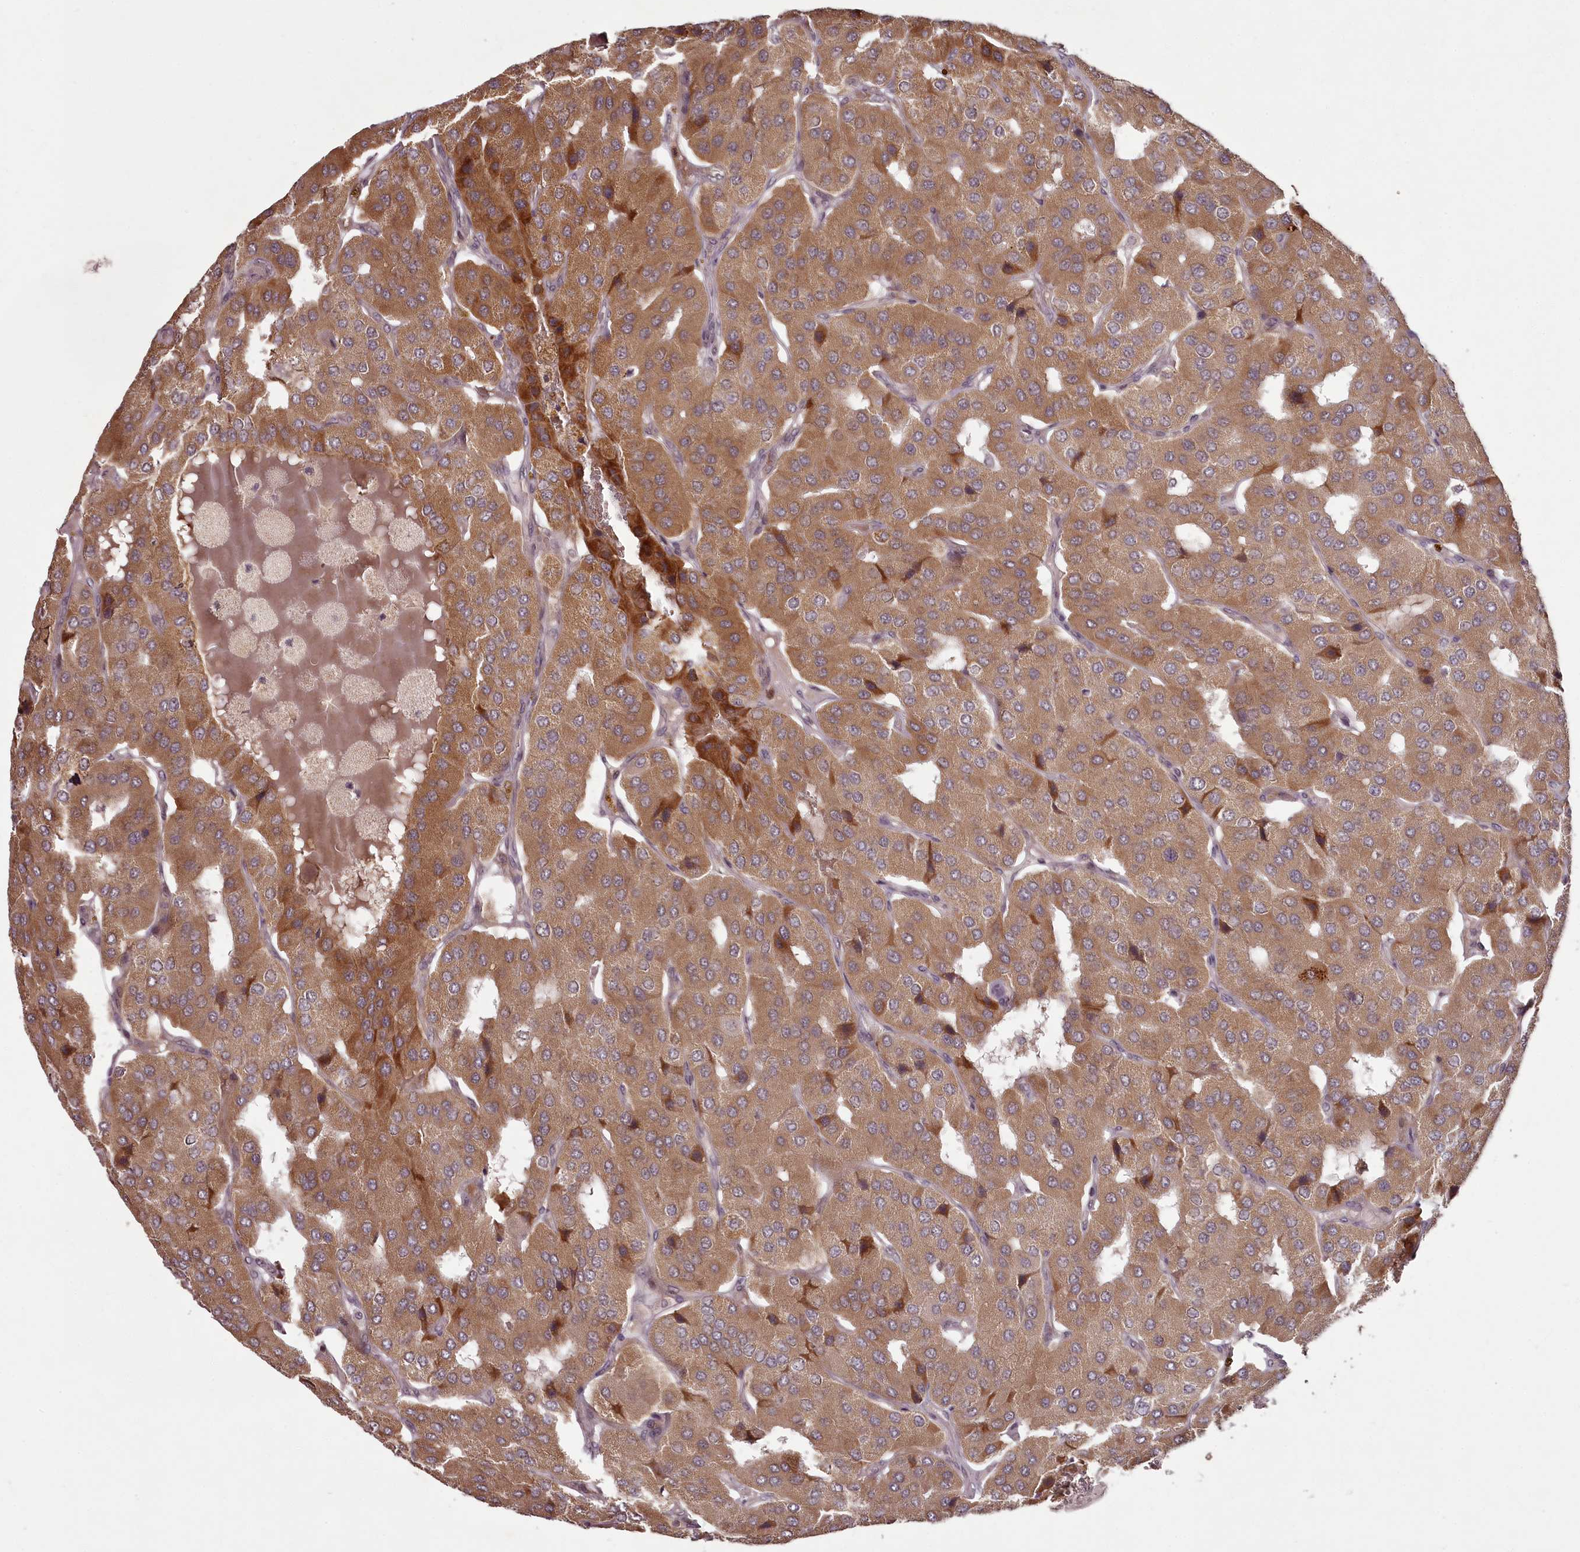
{"staining": {"intensity": "moderate", "quantity": ">75%", "location": "cytoplasmic/membranous"}, "tissue": "parathyroid gland", "cell_type": "Glandular cells", "image_type": "normal", "snomed": [{"axis": "morphology", "description": "Normal tissue, NOS"}, {"axis": "morphology", "description": "Adenoma, NOS"}, {"axis": "topography", "description": "Parathyroid gland"}], "caption": "IHC histopathology image of unremarkable parathyroid gland: human parathyroid gland stained using IHC shows medium levels of moderate protein expression localized specifically in the cytoplasmic/membranous of glandular cells, appearing as a cytoplasmic/membranous brown color.", "gene": "PCBP2", "patient": {"sex": "female", "age": 86}}